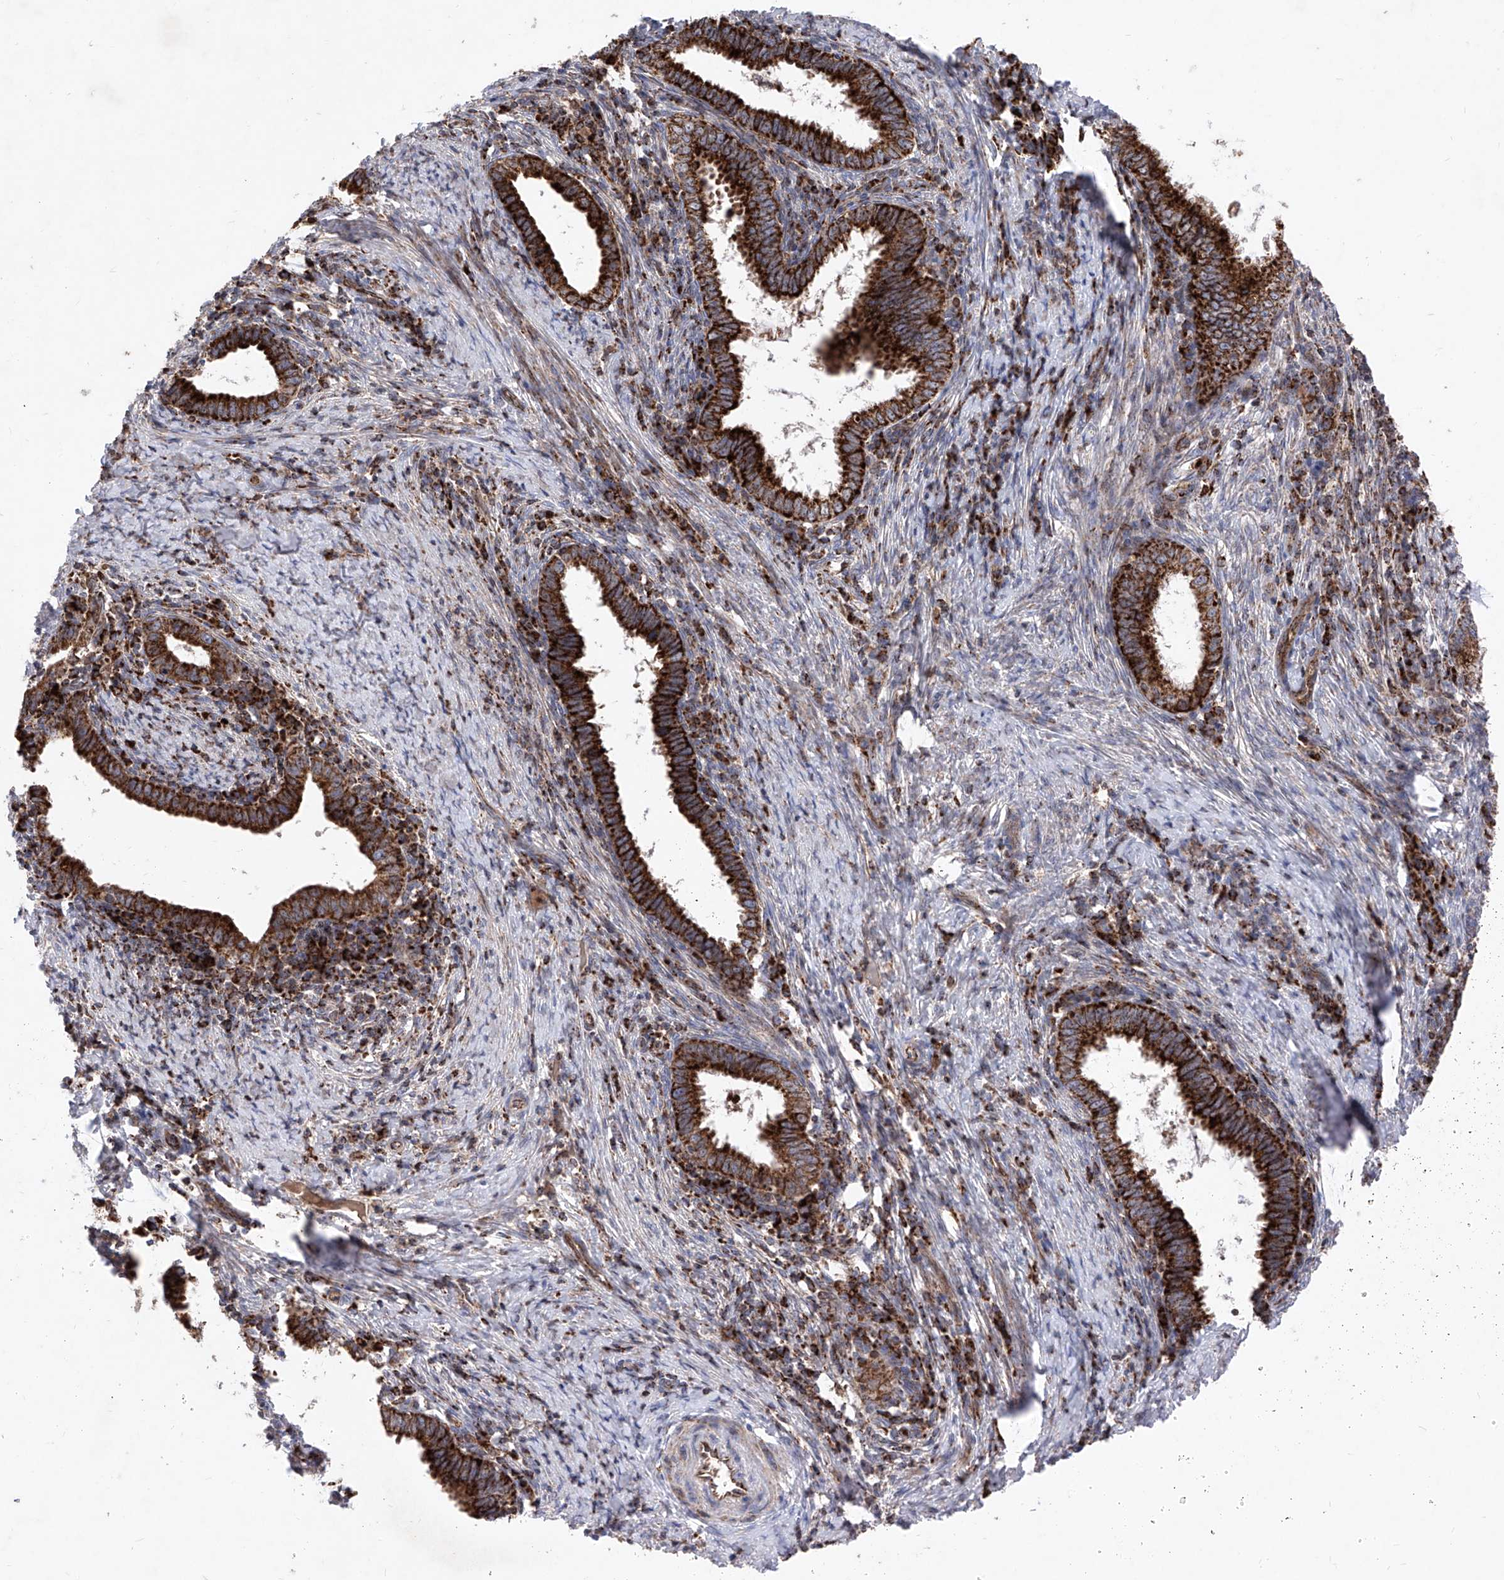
{"staining": {"intensity": "strong", "quantity": ">75%", "location": "cytoplasmic/membranous"}, "tissue": "cervical cancer", "cell_type": "Tumor cells", "image_type": "cancer", "snomed": [{"axis": "morphology", "description": "Adenocarcinoma, NOS"}, {"axis": "topography", "description": "Cervix"}], "caption": "The immunohistochemical stain shows strong cytoplasmic/membranous staining in tumor cells of cervical cancer tissue.", "gene": "SEMA6A", "patient": {"sex": "female", "age": 36}}